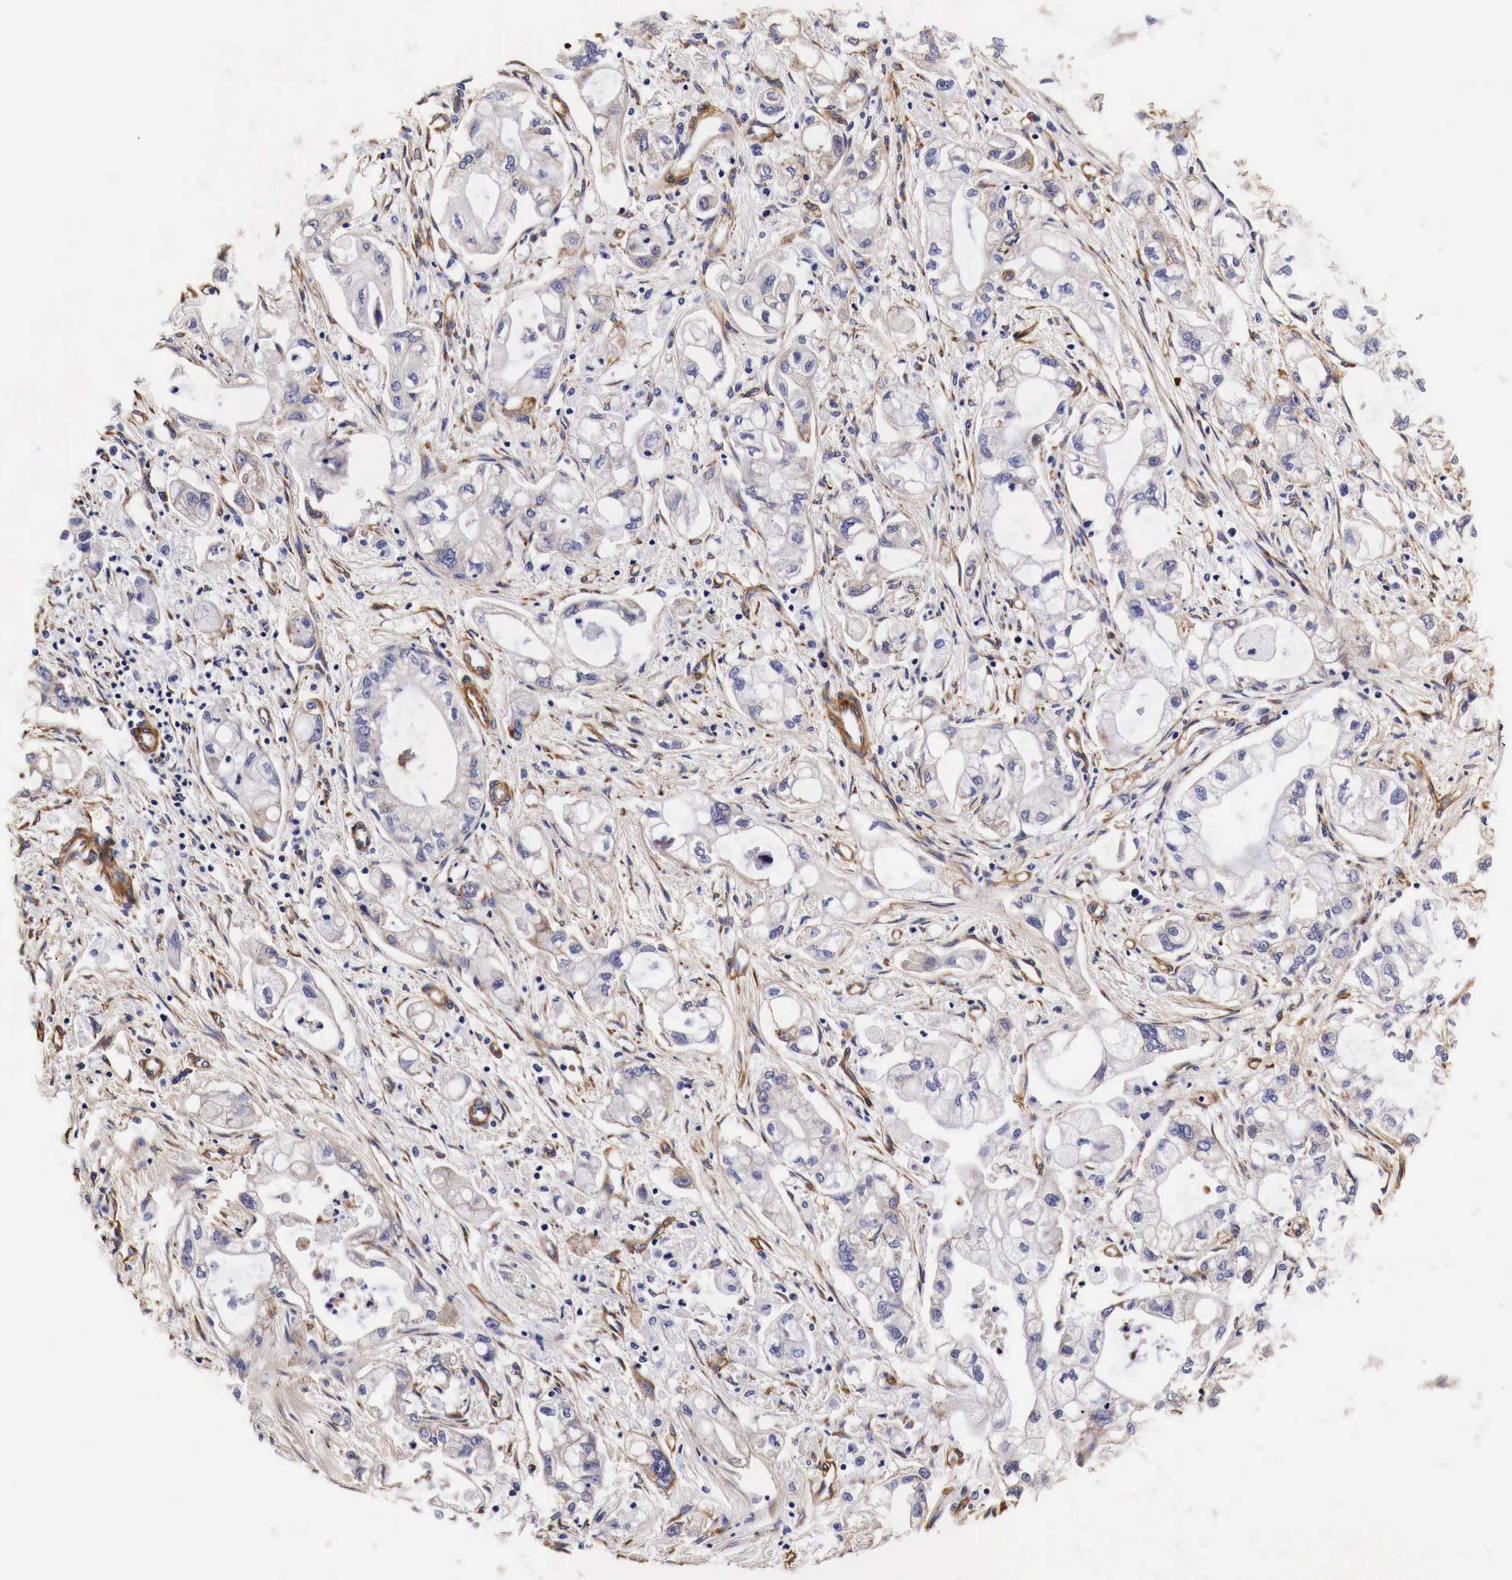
{"staining": {"intensity": "weak", "quantity": "<25%", "location": "cytoplasmic/membranous"}, "tissue": "pancreatic cancer", "cell_type": "Tumor cells", "image_type": "cancer", "snomed": [{"axis": "morphology", "description": "Adenocarcinoma, NOS"}, {"axis": "topography", "description": "Pancreas"}], "caption": "IHC of human adenocarcinoma (pancreatic) reveals no expression in tumor cells.", "gene": "LAMB2", "patient": {"sex": "male", "age": 79}}